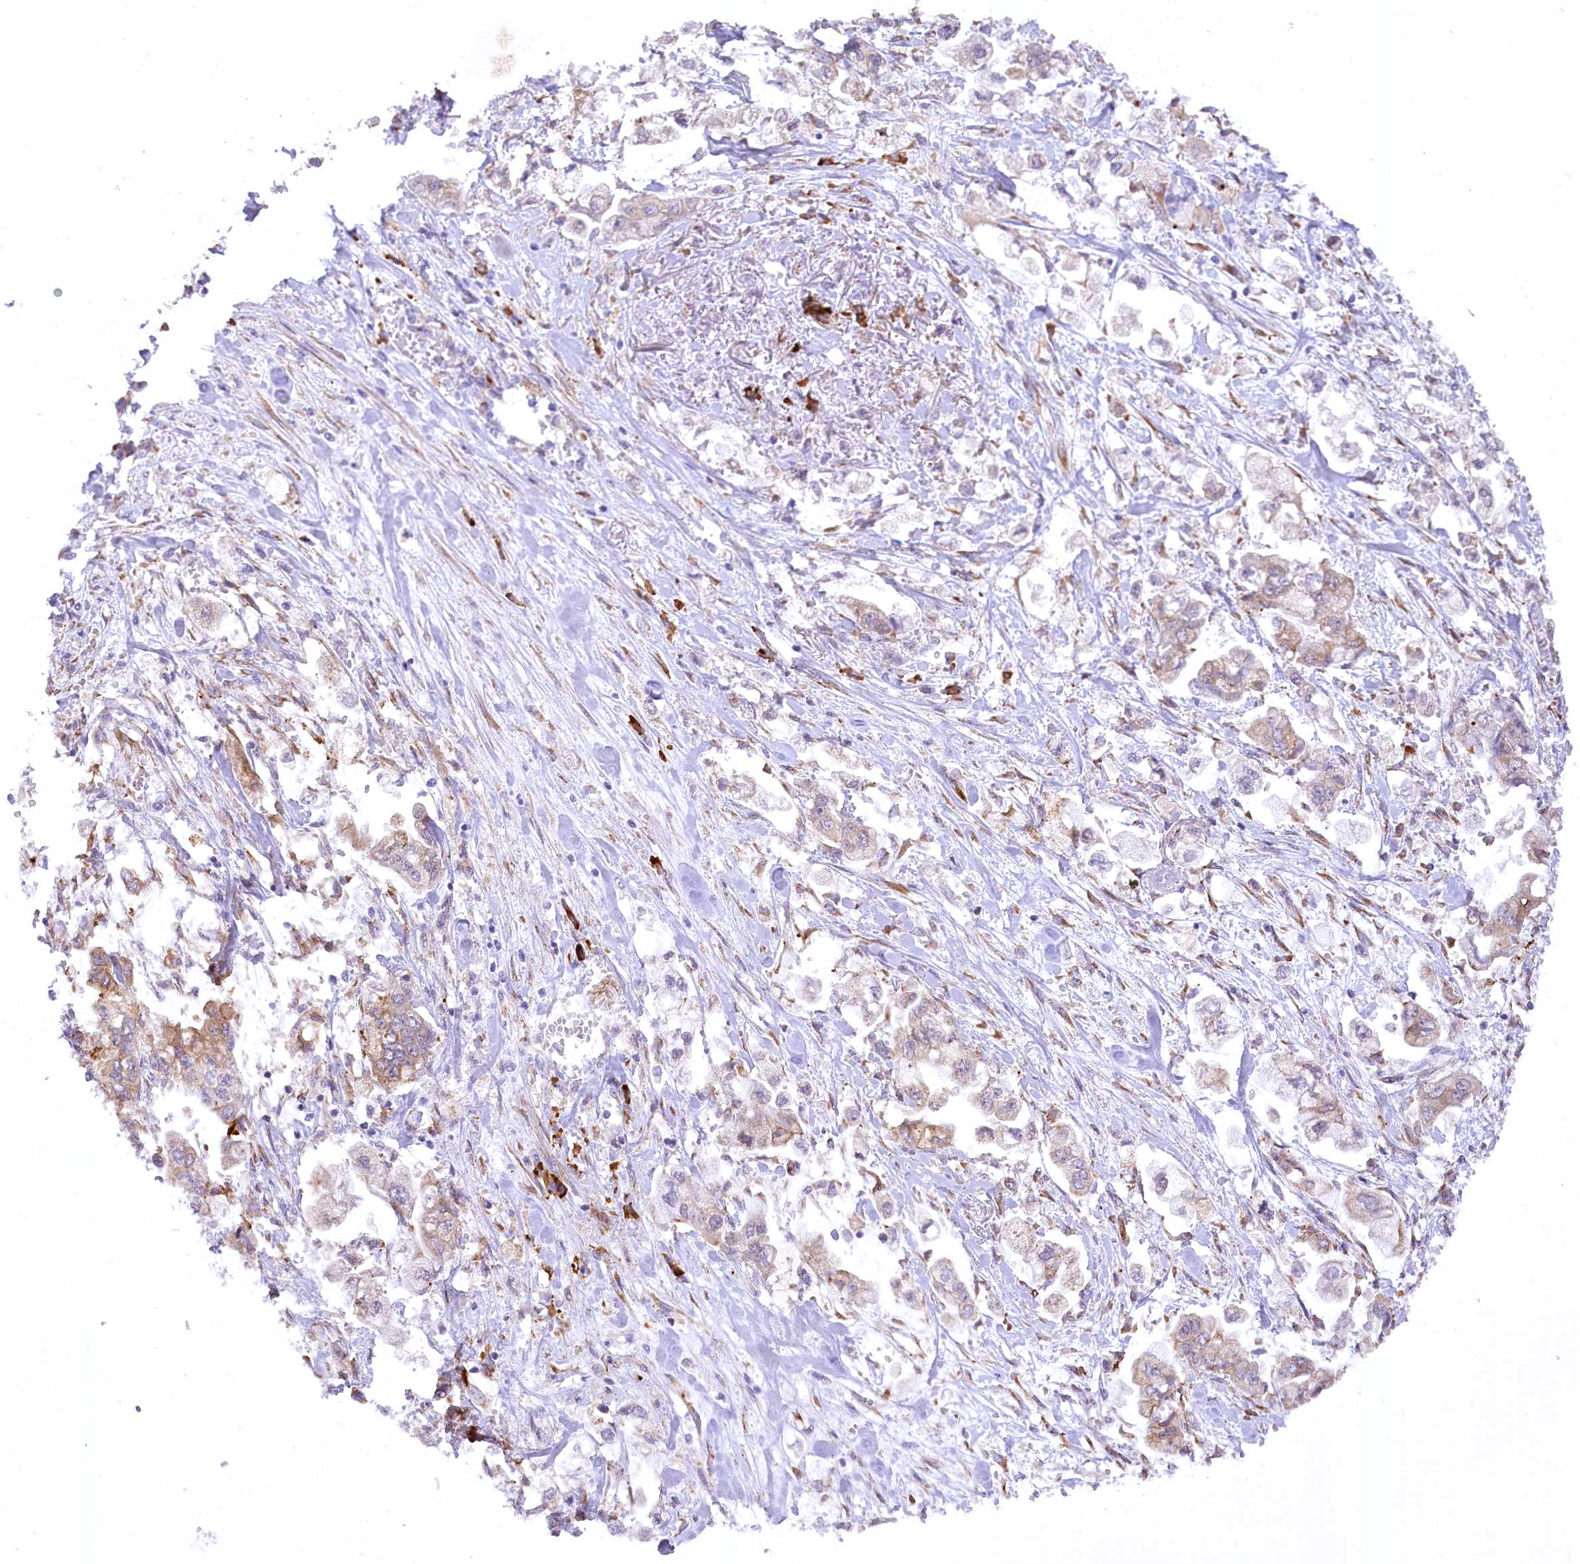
{"staining": {"intensity": "moderate", "quantity": "<25%", "location": "cytoplasmic/membranous"}, "tissue": "stomach cancer", "cell_type": "Tumor cells", "image_type": "cancer", "snomed": [{"axis": "morphology", "description": "Adenocarcinoma, NOS"}, {"axis": "topography", "description": "Stomach"}], "caption": "There is low levels of moderate cytoplasmic/membranous positivity in tumor cells of adenocarcinoma (stomach), as demonstrated by immunohistochemical staining (brown color).", "gene": "NCKAP5", "patient": {"sex": "male", "age": 62}}